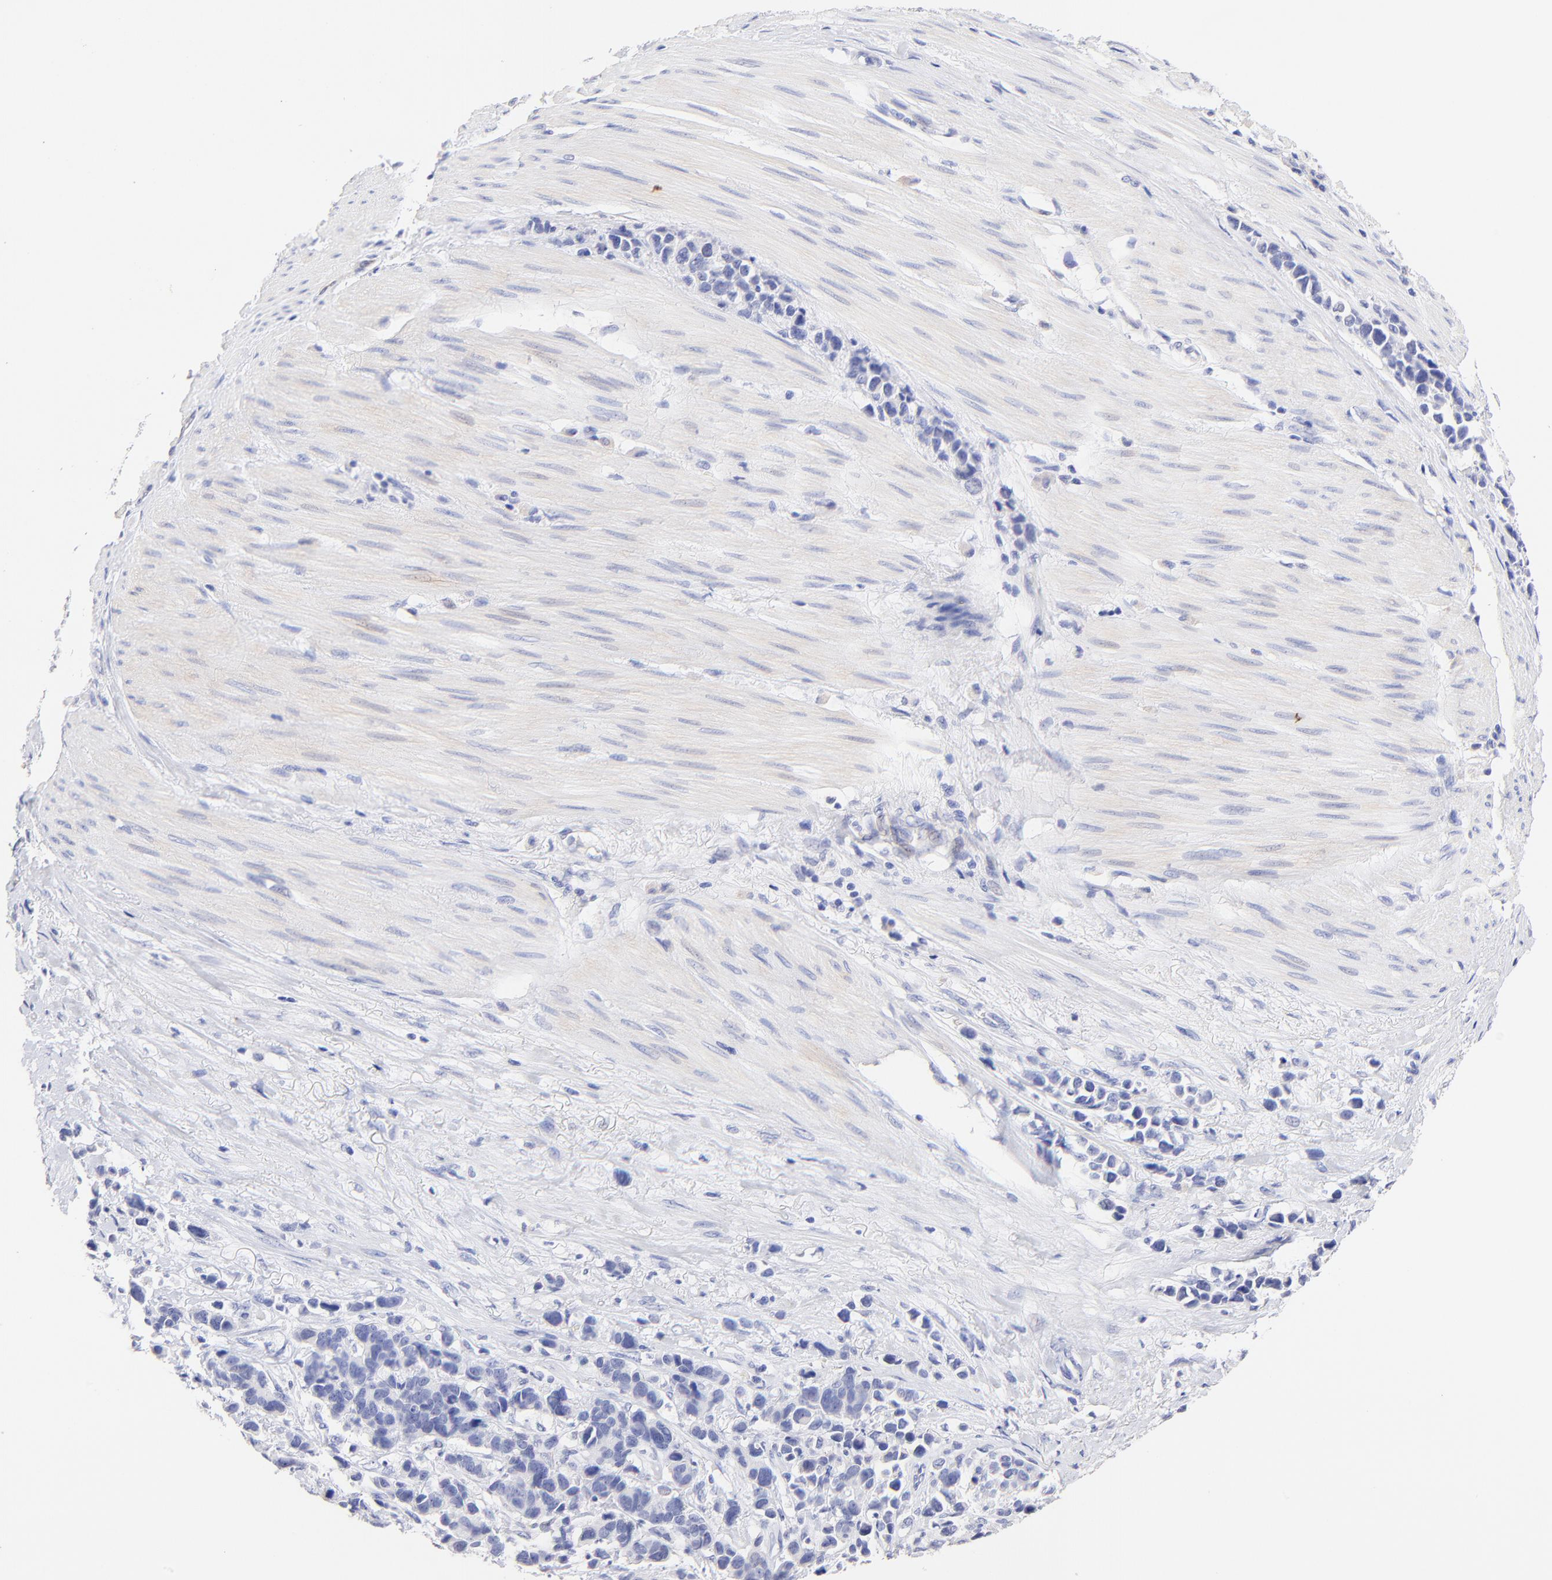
{"staining": {"intensity": "negative", "quantity": "none", "location": "none"}, "tissue": "stomach cancer", "cell_type": "Tumor cells", "image_type": "cancer", "snomed": [{"axis": "morphology", "description": "Adenocarcinoma, NOS"}, {"axis": "topography", "description": "Stomach, upper"}], "caption": "Immunohistochemical staining of stomach adenocarcinoma exhibits no significant expression in tumor cells. (Brightfield microscopy of DAB immunohistochemistry (IHC) at high magnification).", "gene": "RAB3A", "patient": {"sex": "male", "age": 71}}